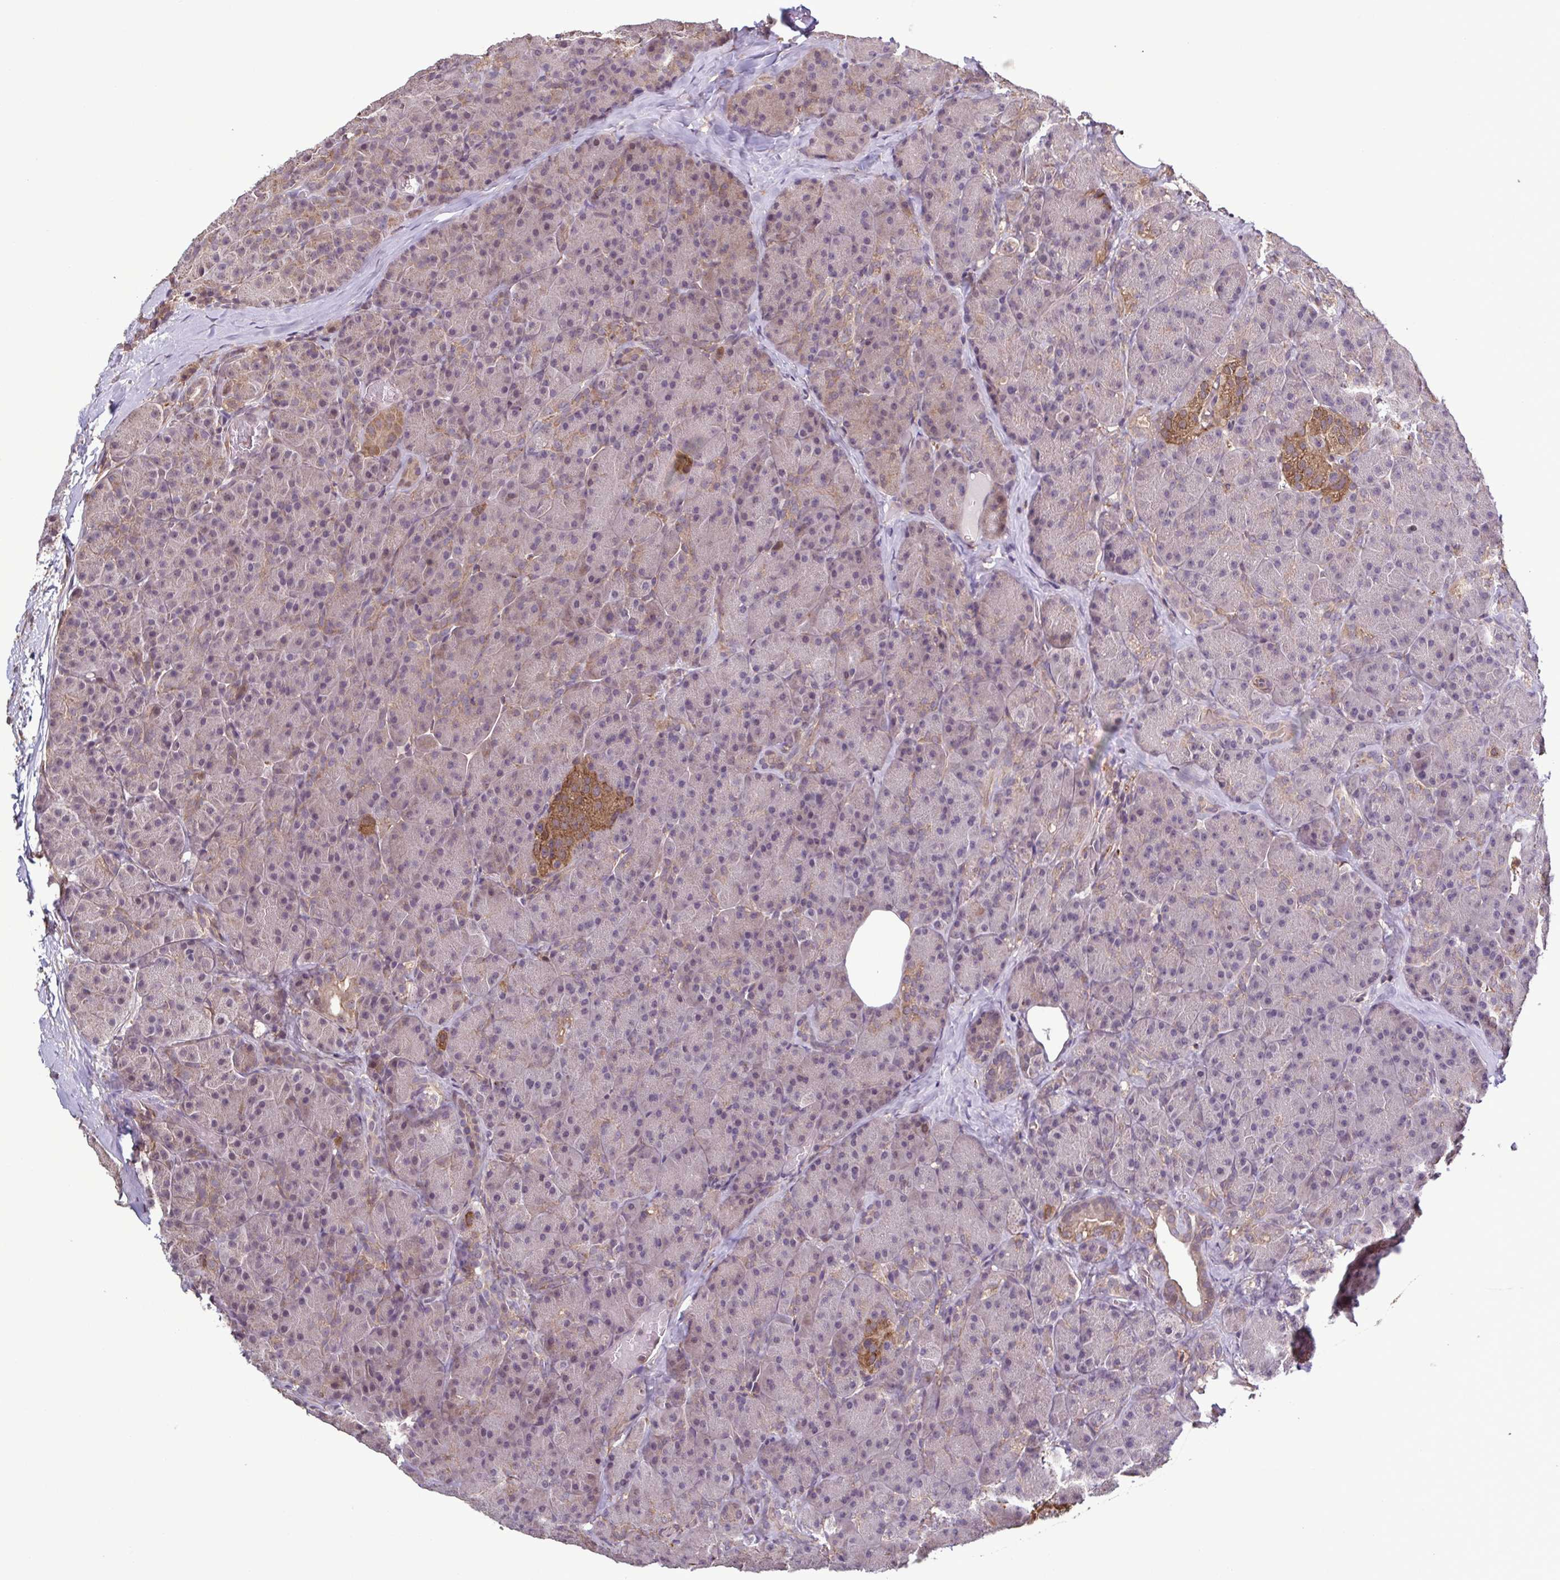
{"staining": {"intensity": "weak", "quantity": "25%-75%", "location": "nuclear"}, "tissue": "pancreas", "cell_type": "Exocrine glandular cells", "image_type": "normal", "snomed": [{"axis": "morphology", "description": "Normal tissue, NOS"}, {"axis": "topography", "description": "Pancreas"}], "caption": "High-power microscopy captured an immunohistochemistry (IHC) micrograph of normal pancreas, revealing weak nuclear staining in about 25%-75% of exocrine glandular cells.", "gene": "ZNF200", "patient": {"sex": "male", "age": 57}}